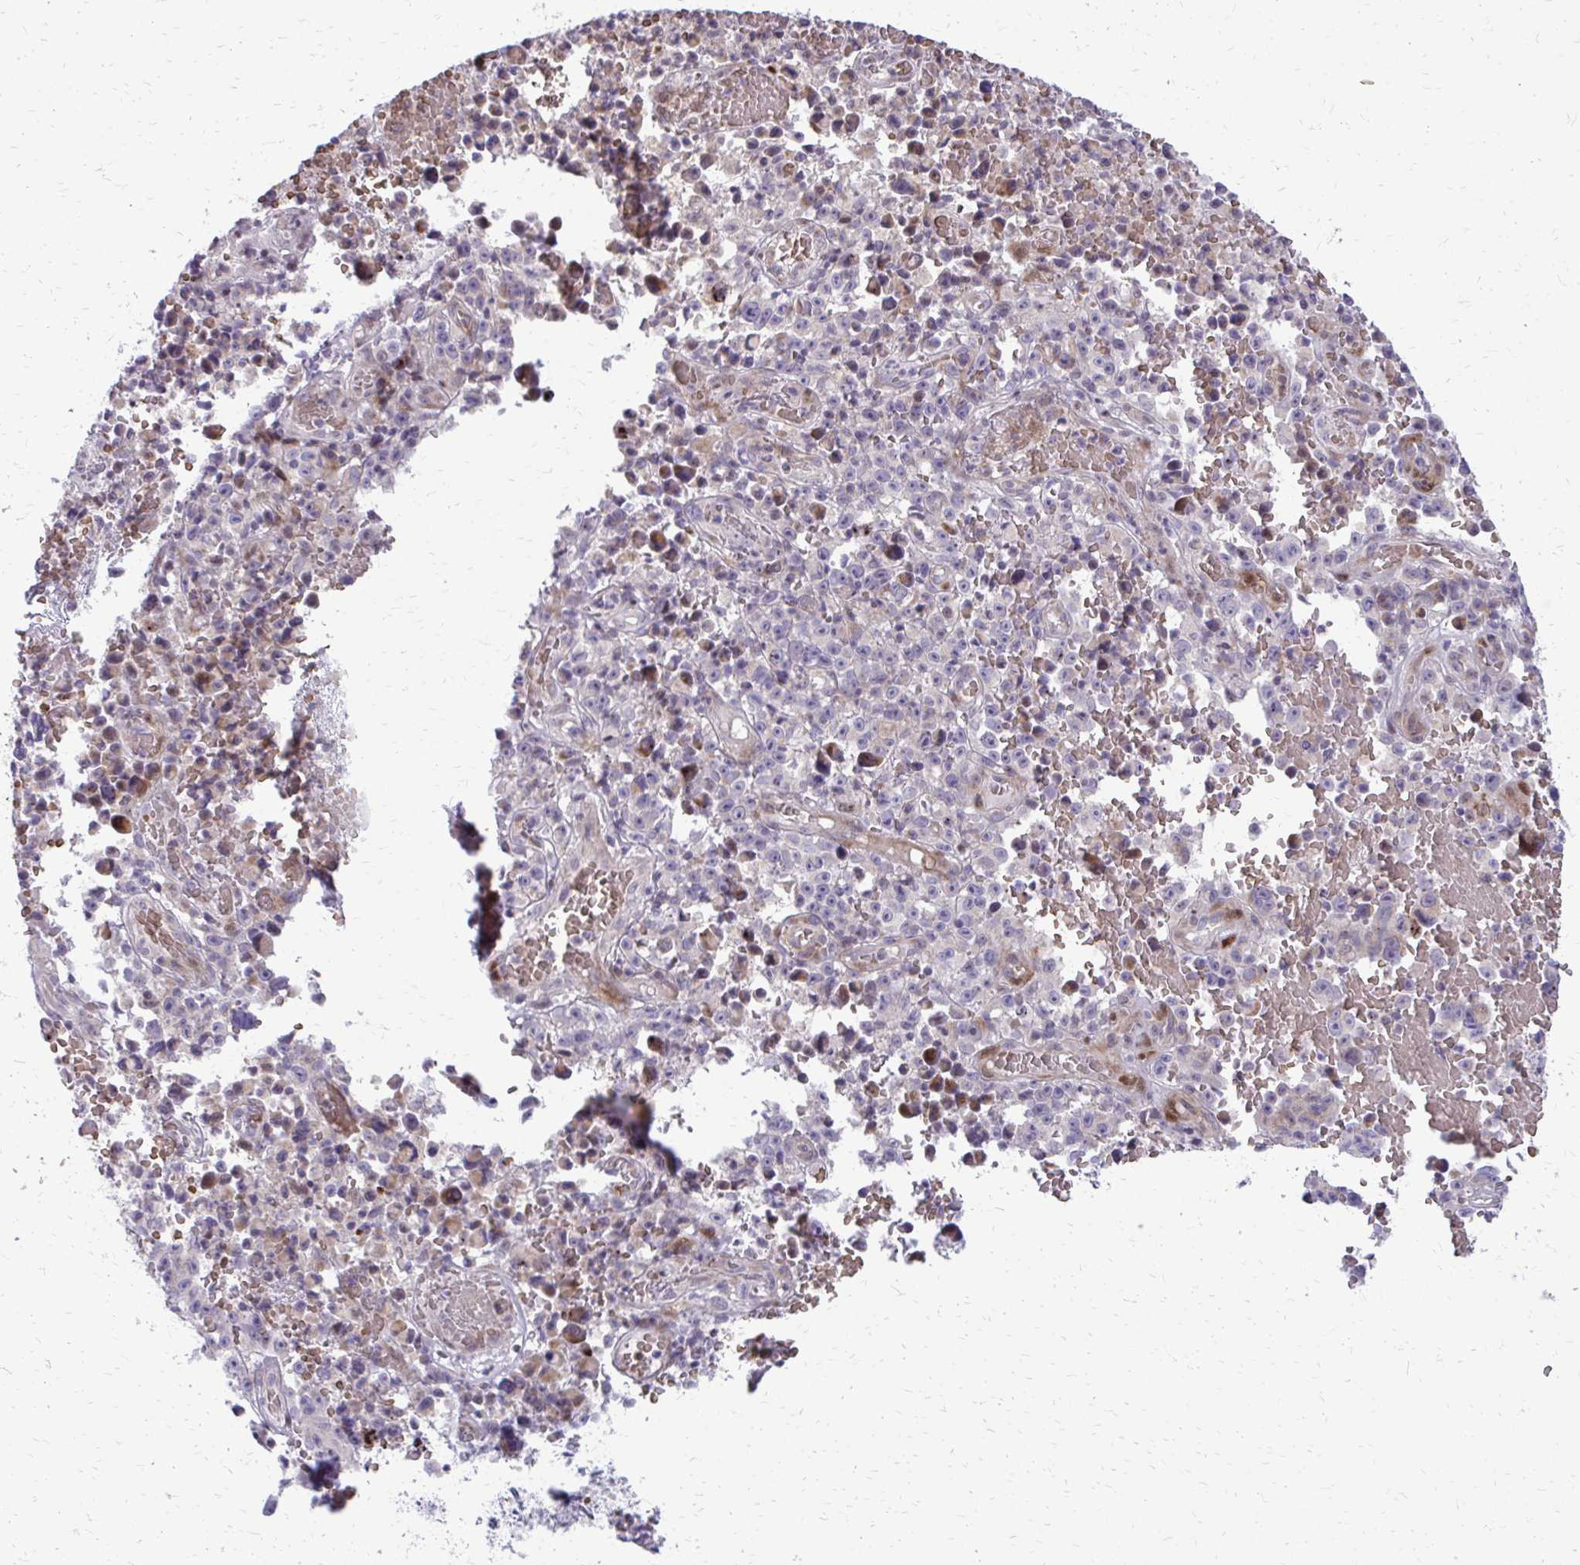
{"staining": {"intensity": "negative", "quantity": "none", "location": "none"}, "tissue": "melanoma", "cell_type": "Tumor cells", "image_type": "cancer", "snomed": [{"axis": "morphology", "description": "Malignant melanoma, NOS"}, {"axis": "topography", "description": "Skin"}], "caption": "High power microscopy histopathology image of an immunohistochemistry histopathology image of melanoma, revealing no significant staining in tumor cells.", "gene": "FUNDC2", "patient": {"sex": "female", "age": 82}}